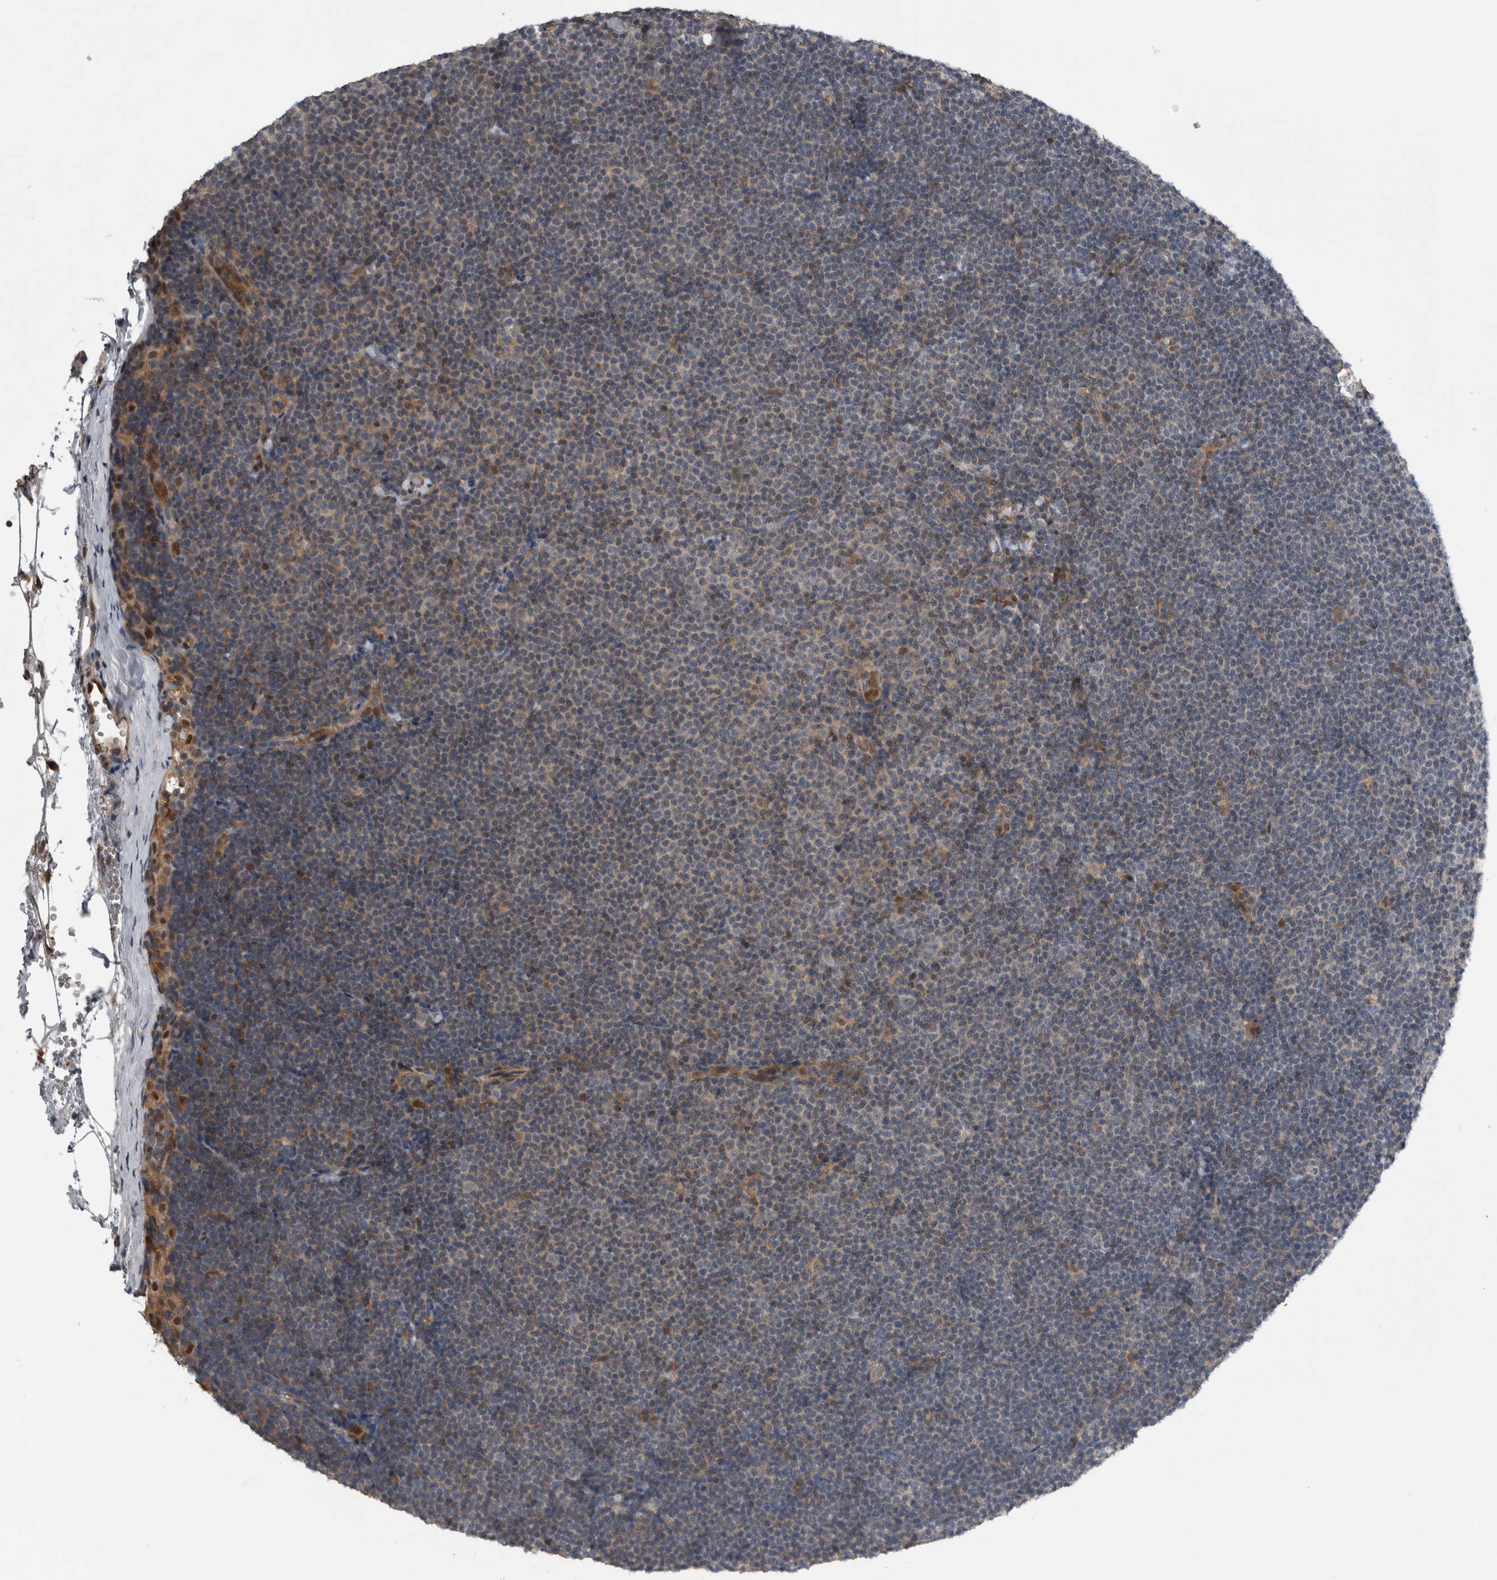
{"staining": {"intensity": "negative", "quantity": "none", "location": "none"}, "tissue": "lymphoma", "cell_type": "Tumor cells", "image_type": "cancer", "snomed": [{"axis": "morphology", "description": "Malignant lymphoma, non-Hodgkin's type, Low grade"}, {"axis": "topography", "description": "Lymph node"}], "caption": "DAB (3,3'-diaminobenzidine) immunohistochemical staining of human malignant lymphoma, non-Hodgkin's type (low-grade) shows no significant positivity in tumor cells.", "gene": "NAPRT", "patient": {"sex": "female", "age": 53}}